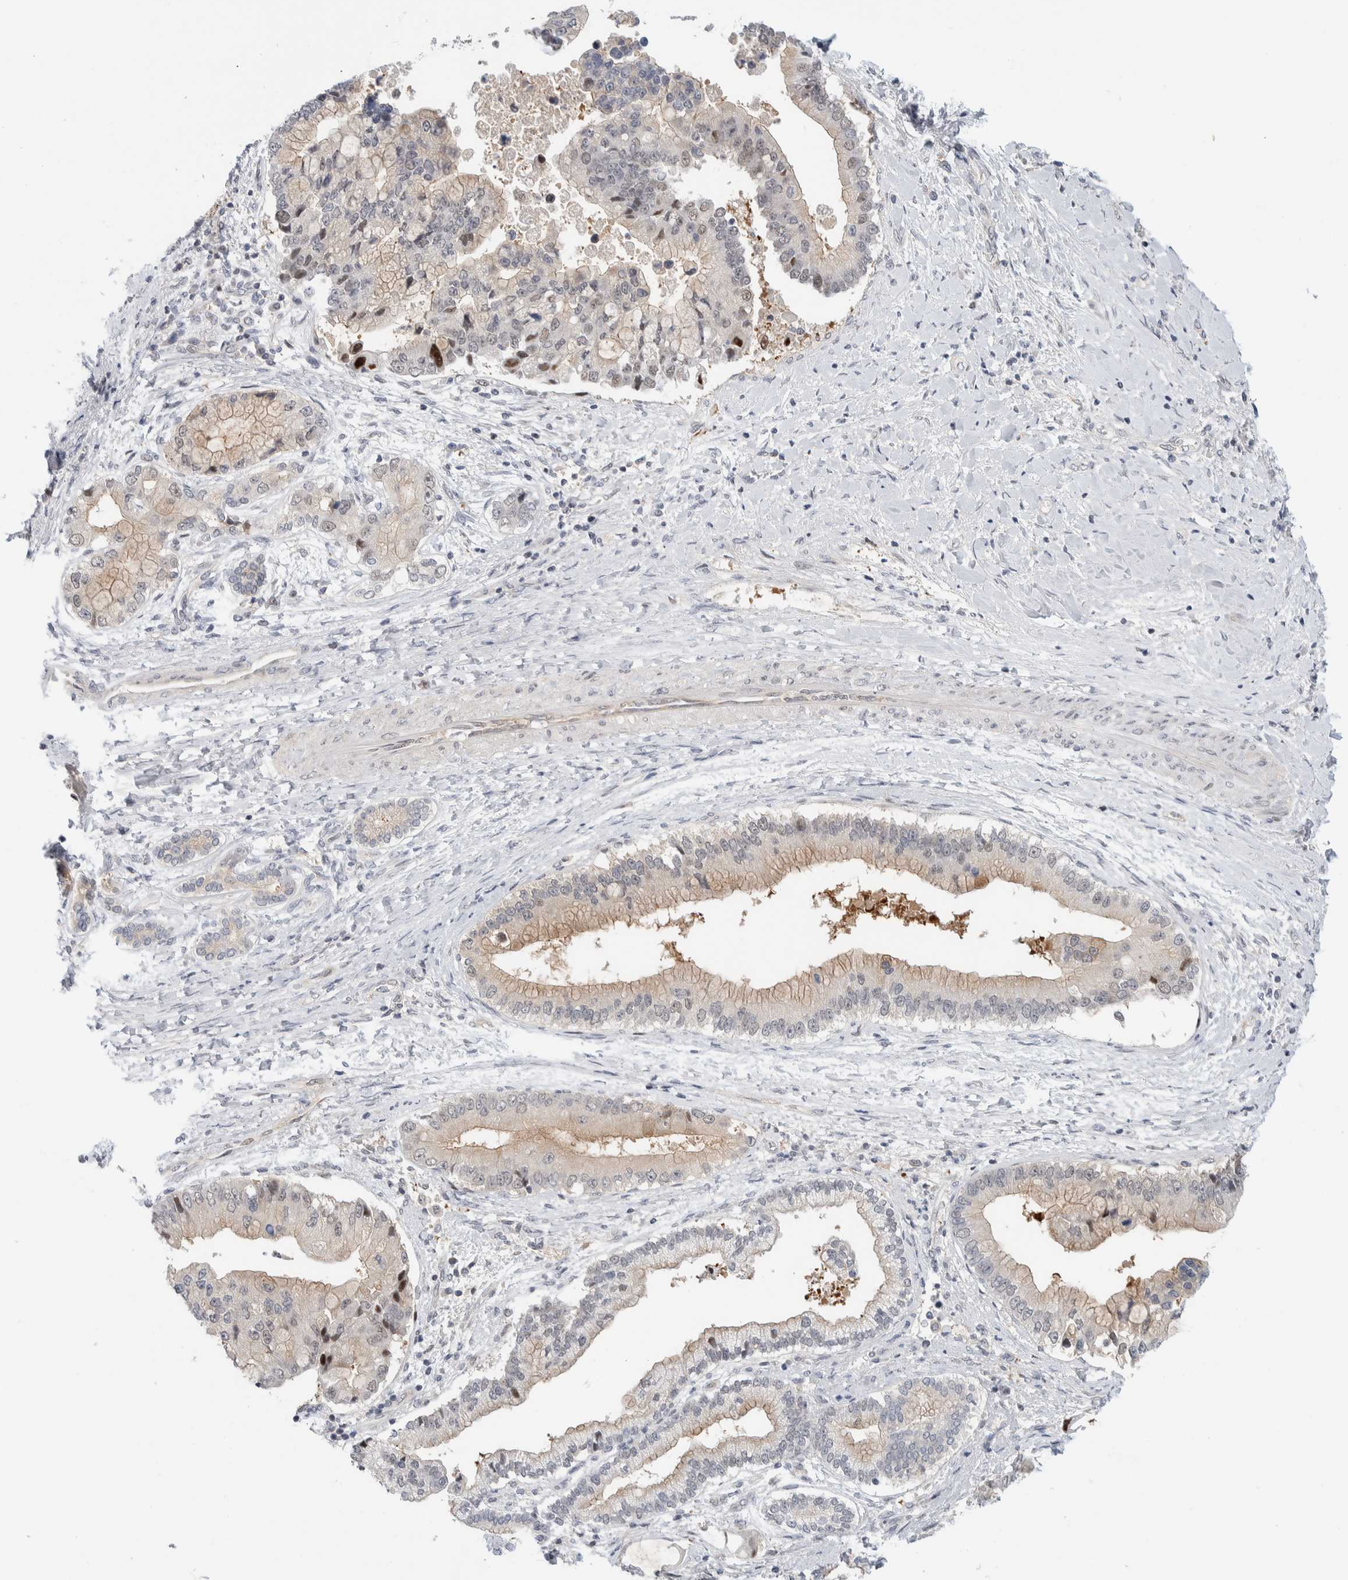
{"staining": {"intensity": "weak", "quantity": "<25%", "location": "cytoplasmic/membranous"}, "tissue": "liver cancer", "cell_type": "Tumor cells", "image_type": "cancer", "snomed": [{"axis": "morphology", "description": "Cholangiocarcinoma"}, {"axis": "topography", "description": "Liver"}], "caption": "This is an immunohistochemistry (IHC) image of human liver cholangiocarcinoma. There is no staining in tumor cells.", "gene": "NCR3LG1", "patient": {"sex": "male", "age": 50}}